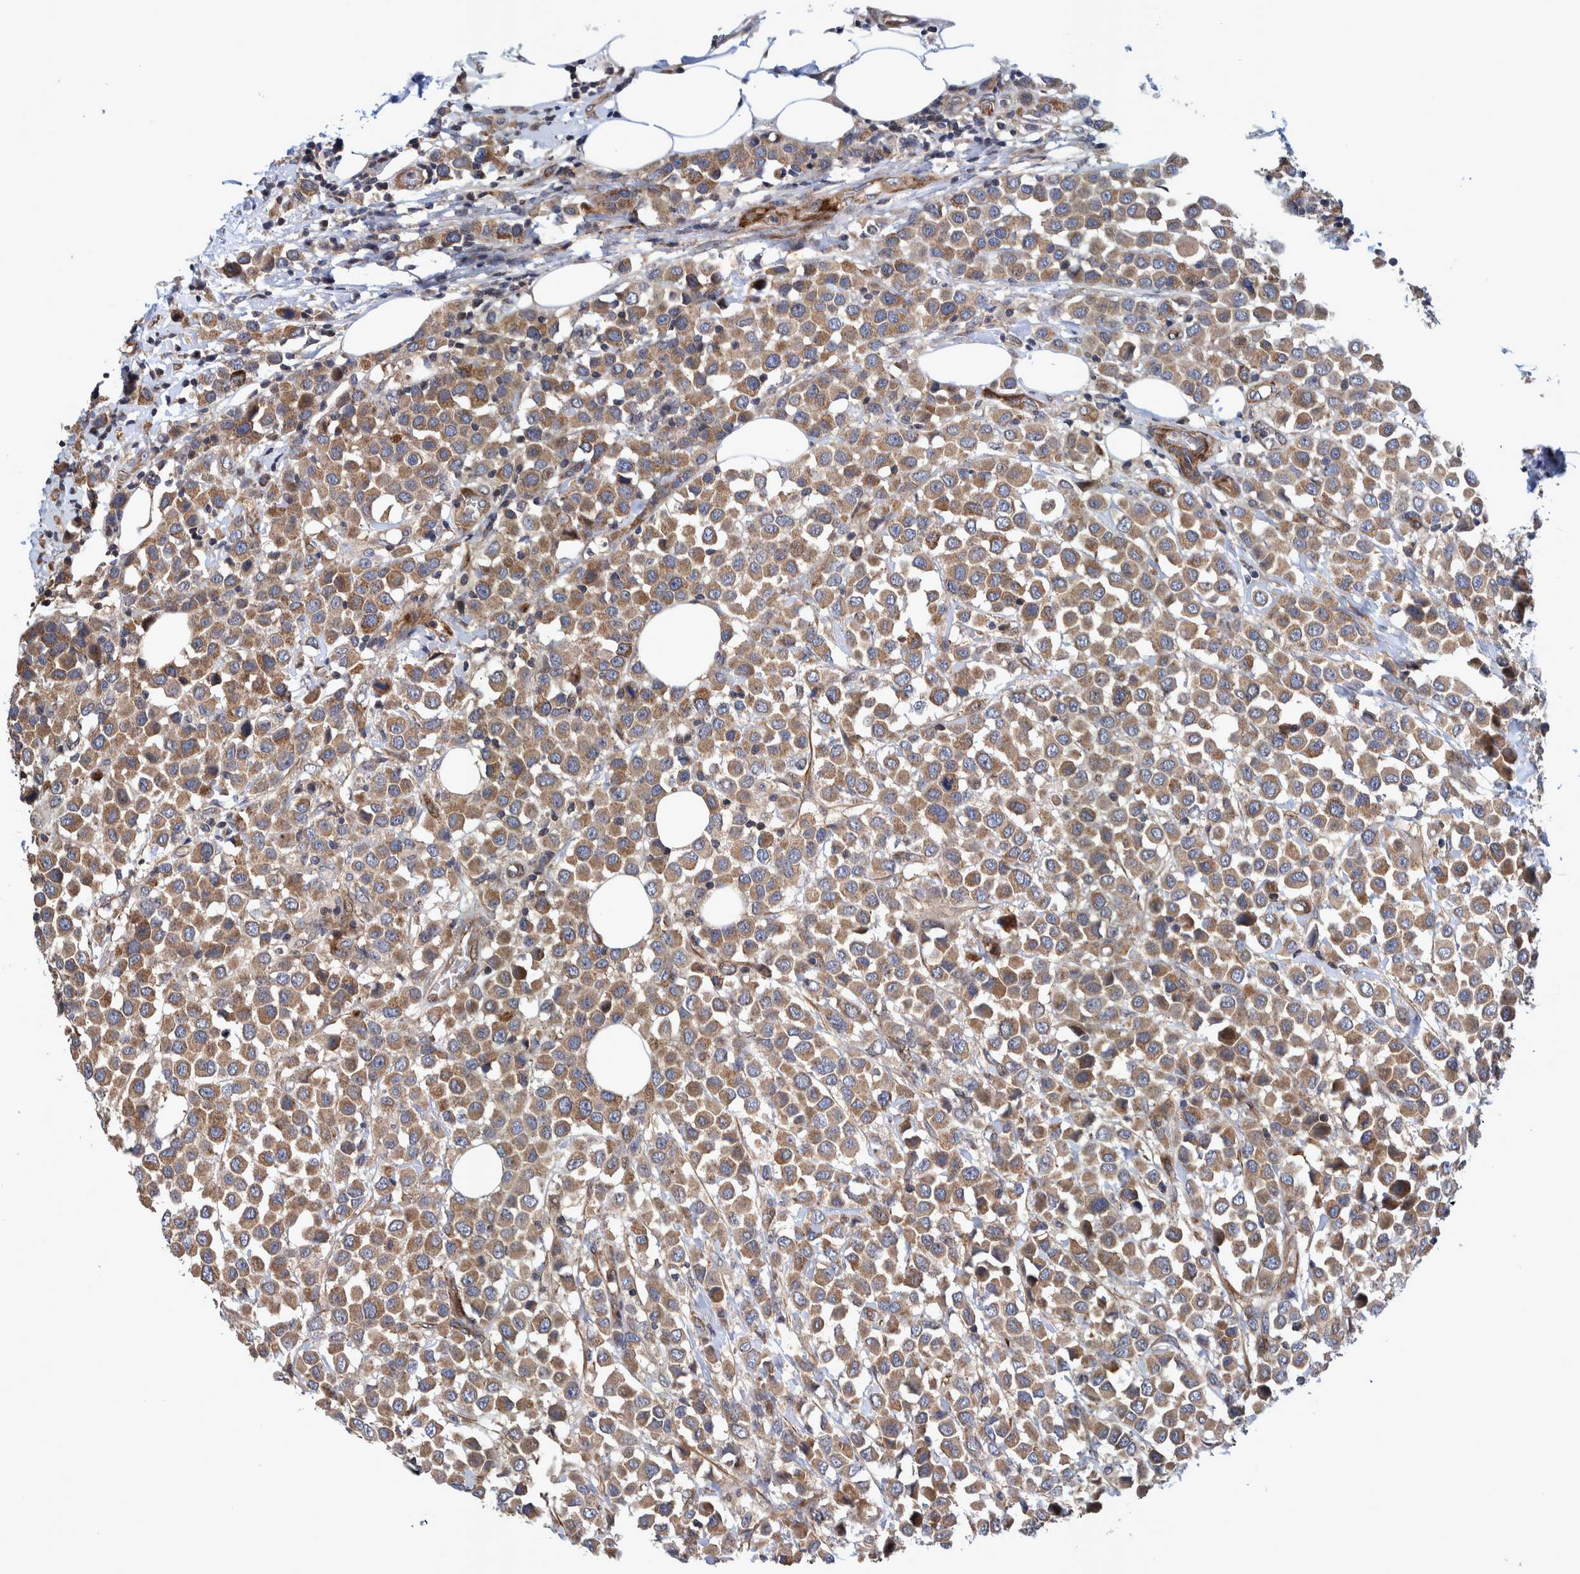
{"staining": {"intensity": "moderate", "quantity": ">75%", "location": "cytoplasmic/membranous"}, "tissue": "breast cancer", "cell_type": "Tumor cells", "image_type": "cancer", "snomed": [{"axis": "morphology", "description": "Duct carcinoma"}, {"axis": "topography", "description": "Breast"}], "caption": "About >75% of tumor cells in breast cancer exhibit moderate cytoplasmic/membranous protein positivity as visualized by brown immunohistochemical staining.", "gene": "GRPEL2", "patient": {"sex": "female", "age": 61}}